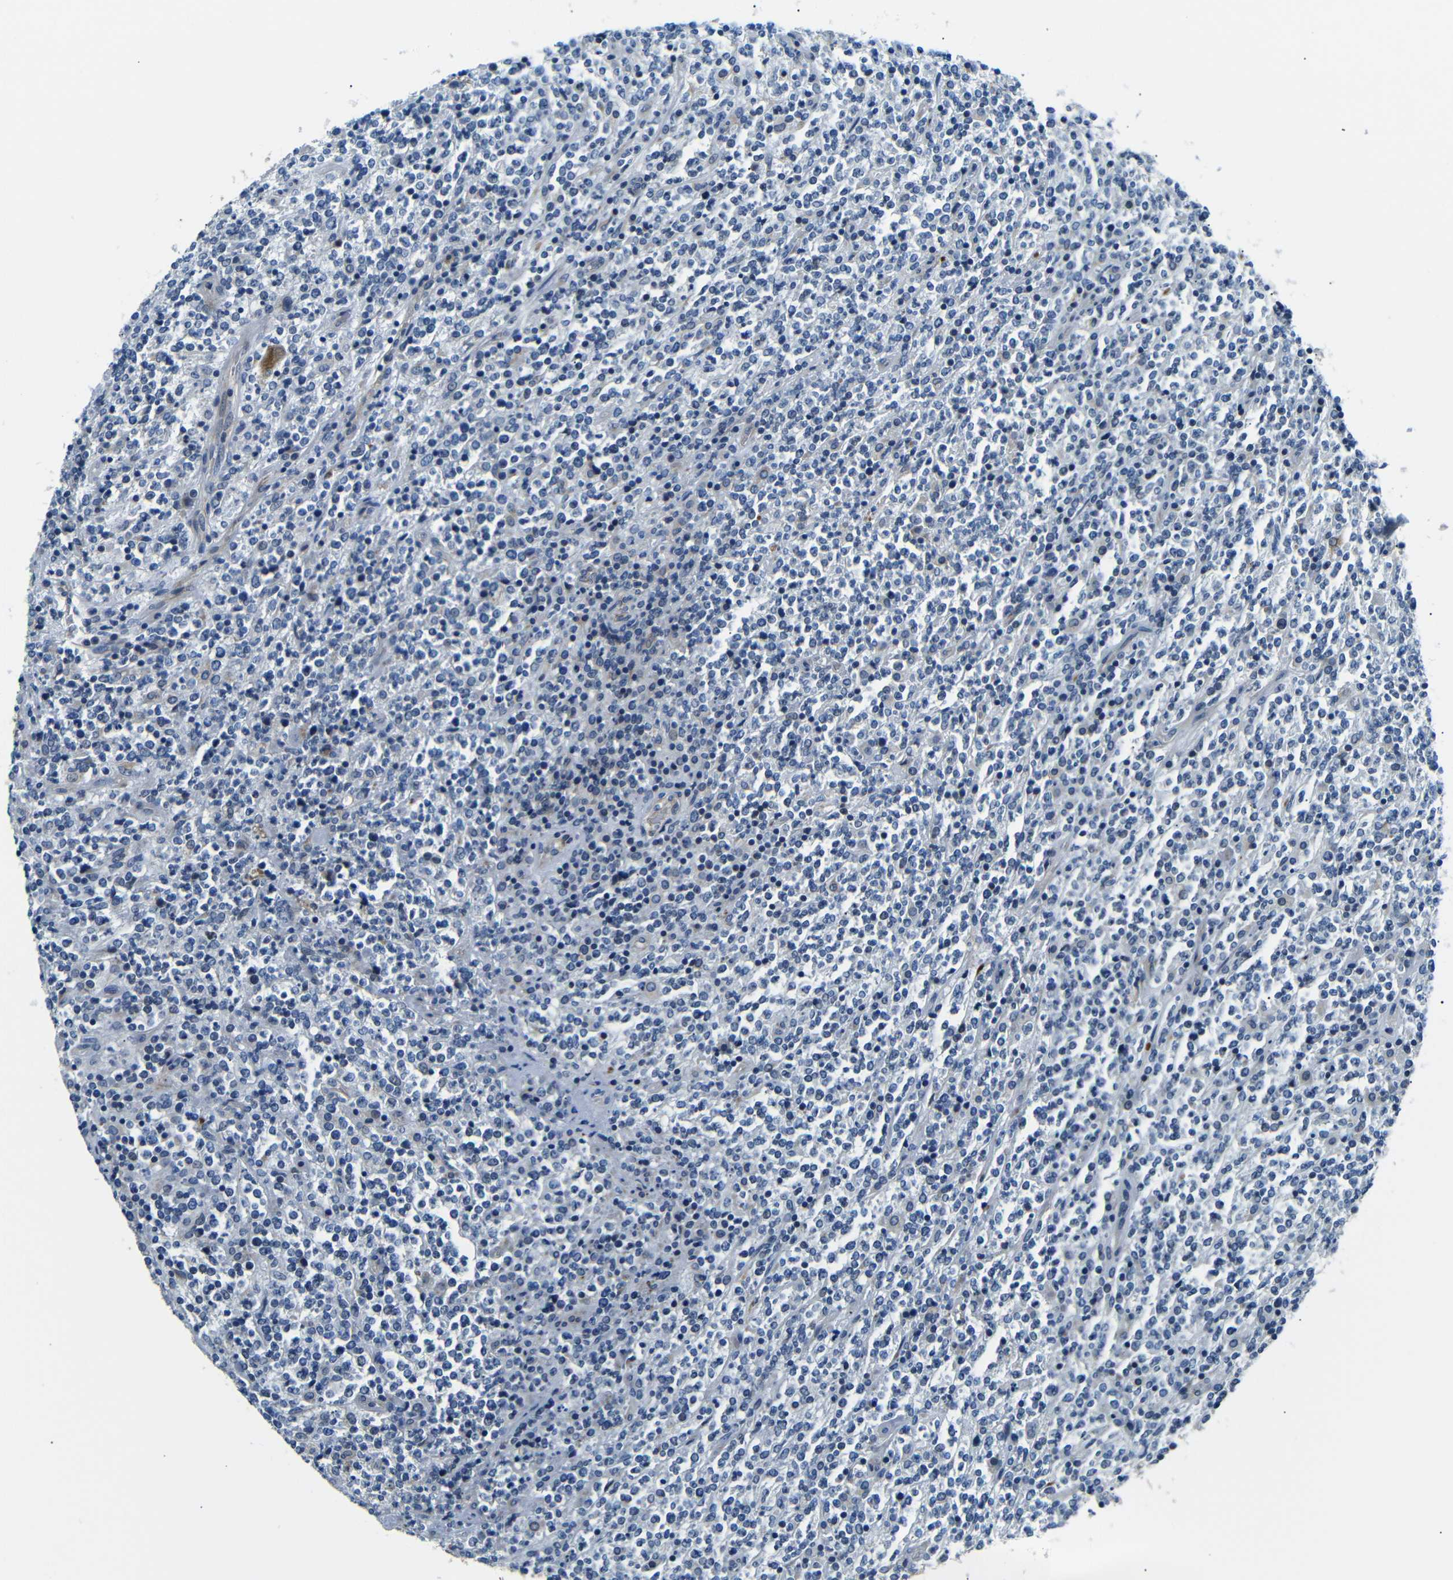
{"staining": {"intensity": "negative", "quantity": "none", "location": "none"}, "tissue": "lymphoma", "cell_type": "Tumor cells", "image_type": "cancer", "snomed": [{"axis": "morphology", "description": "Malignant lymphoma, non-Hodgkin's type, High grade"}, {"axis": "topography", "description": "Soft tissue"}], "caption": "Tumor cells show no significant protein staining in high-grade malignant lymphoma, non-Hodgkin's type.", "gene": "TAFA1", "patient": {"sex": "male", "age": 18}}